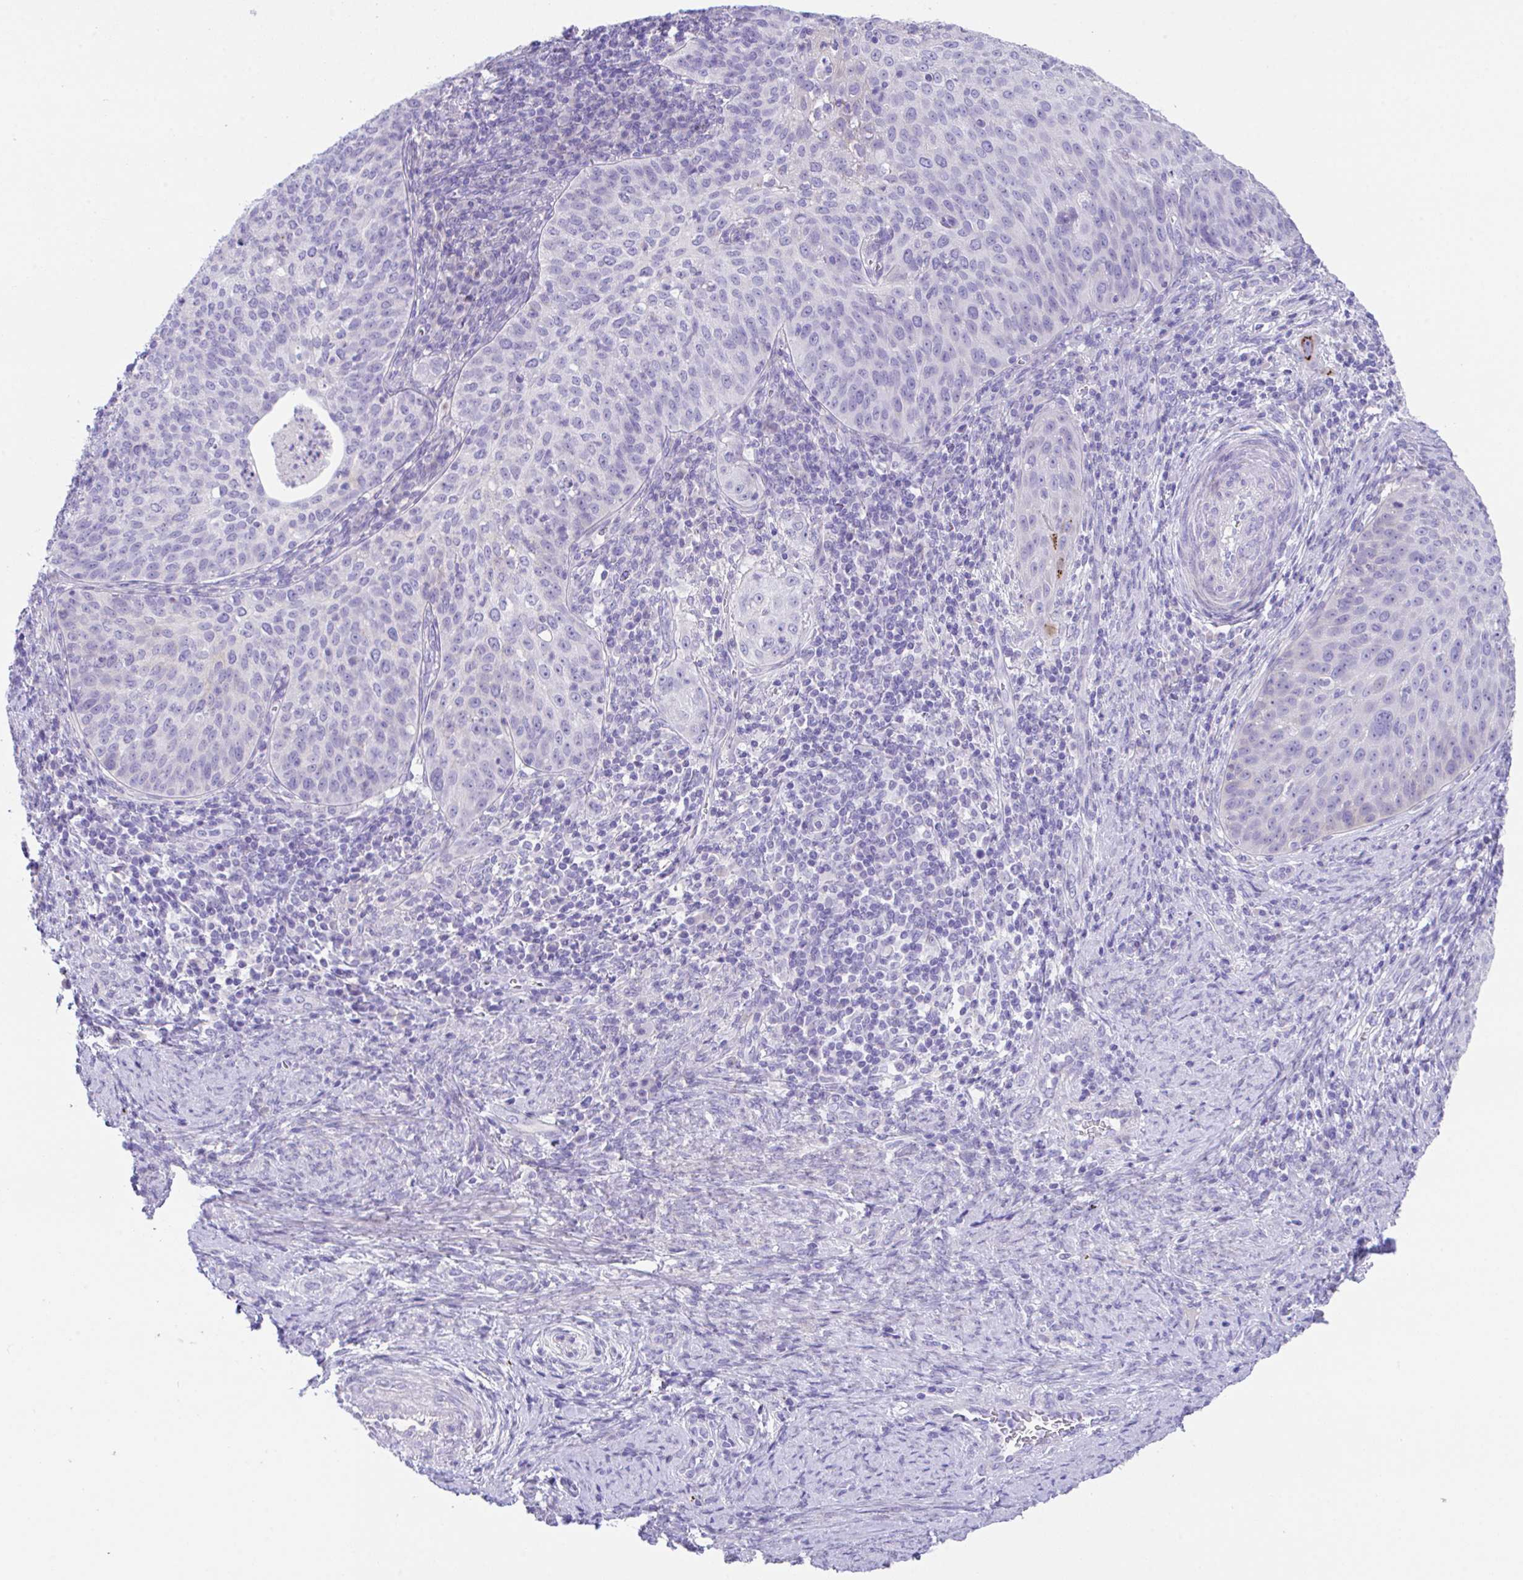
{"staining": {"intensity": "negative", "quantity": "none", "location": "none"}, "tissue": "cervical cancer", "cell_type": "Tumor cells", "image_type": "cancer", "snomed": [{"axis": "morphology", "description": "Squamous cell carcinoma, NOS"}, {"axis": "topography", "description": "Cervix"}], "caption": "The IHC image has no significant staining in tumor cells of cervical cancer (squamous cell carcinoma) tissue.", "gene": "SLC16A6", "patient": {"sex": "female", "age": 30}}